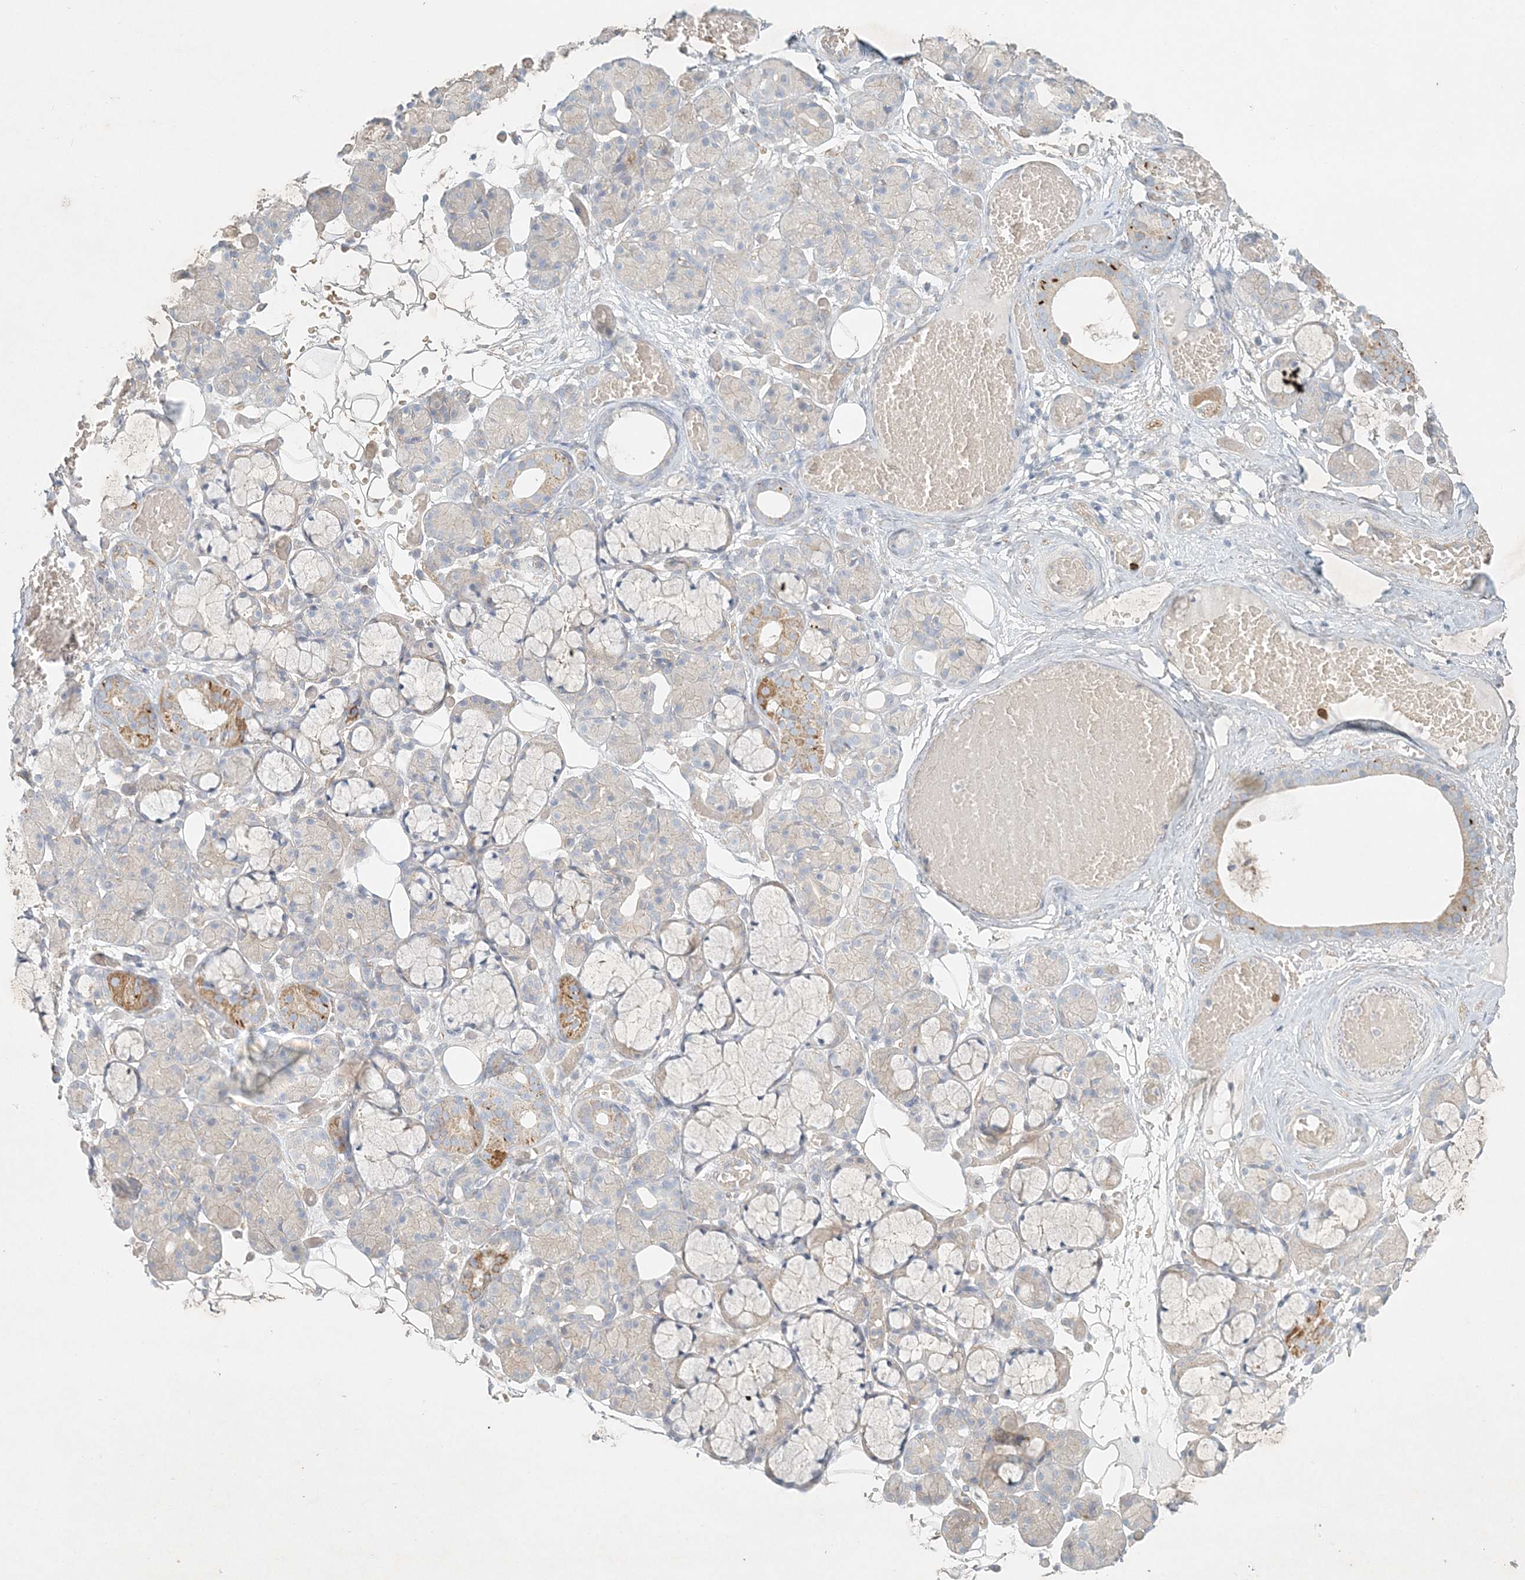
{"staining": {"intensity": "moderate", "quantity": "<25%", "location": "cytoplasmic/membranous"}, "tissue": "salivary gland", "cell_type": "Glandular cells", "image_type": "normal", "snomed": [{"axis": "morphology", "description": "Normal tissue, NOS"}, {"axis": "topography", "description": "Salivary gland"}], "caption": "IHC staining of normal salivary gland, which displays low levels of moderate cytoplasmic/membranous positivity in about <25% of glandular cells indicating moderate cytoplasmic/membranous protein staining. The staining was performed using DAB (brown) for protein detection and nuclei were counterstained in hematoxylin (blue).", "gene": "STK11IP", "patient": {"sex": "male", "age": 63}}